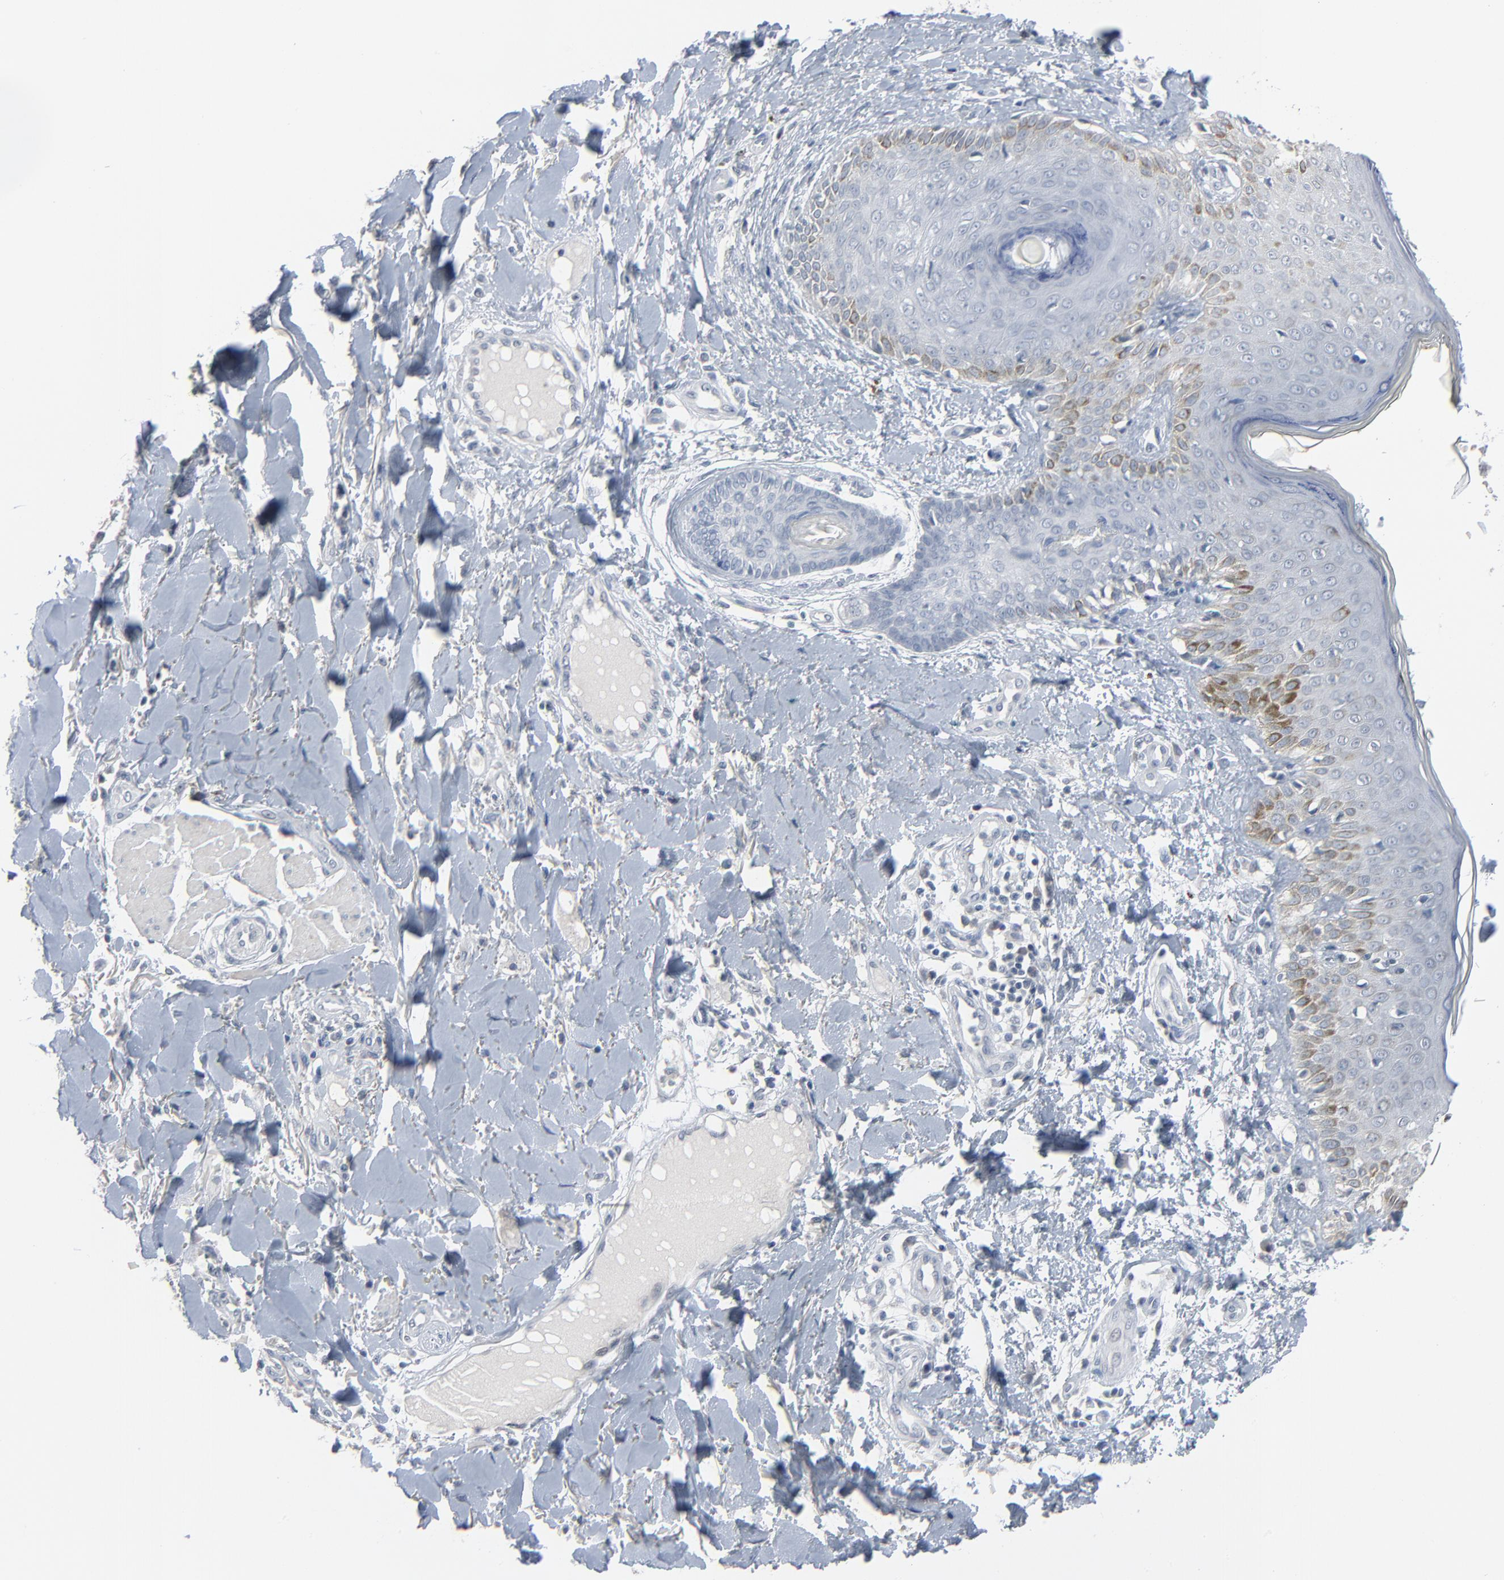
{"staining": {"intensity": "negative", "quantity": "none", "location": "none"}, "tissue": "skin cancer", "cell_type": "Tumor cells", "image_type": "cancer", "snomed": [{"axis": "morphology", "description": "Squamous cell carcinoma, NOS"}, {"axis": "topography", "description": "Skin"}], "caption": "Immunohistochemical staining of human skin squamous cell carcinoma reveals no significant expression in tumor cells.", "gene": "SAGE1", "patient": {"sex": "female", "age": 59}}